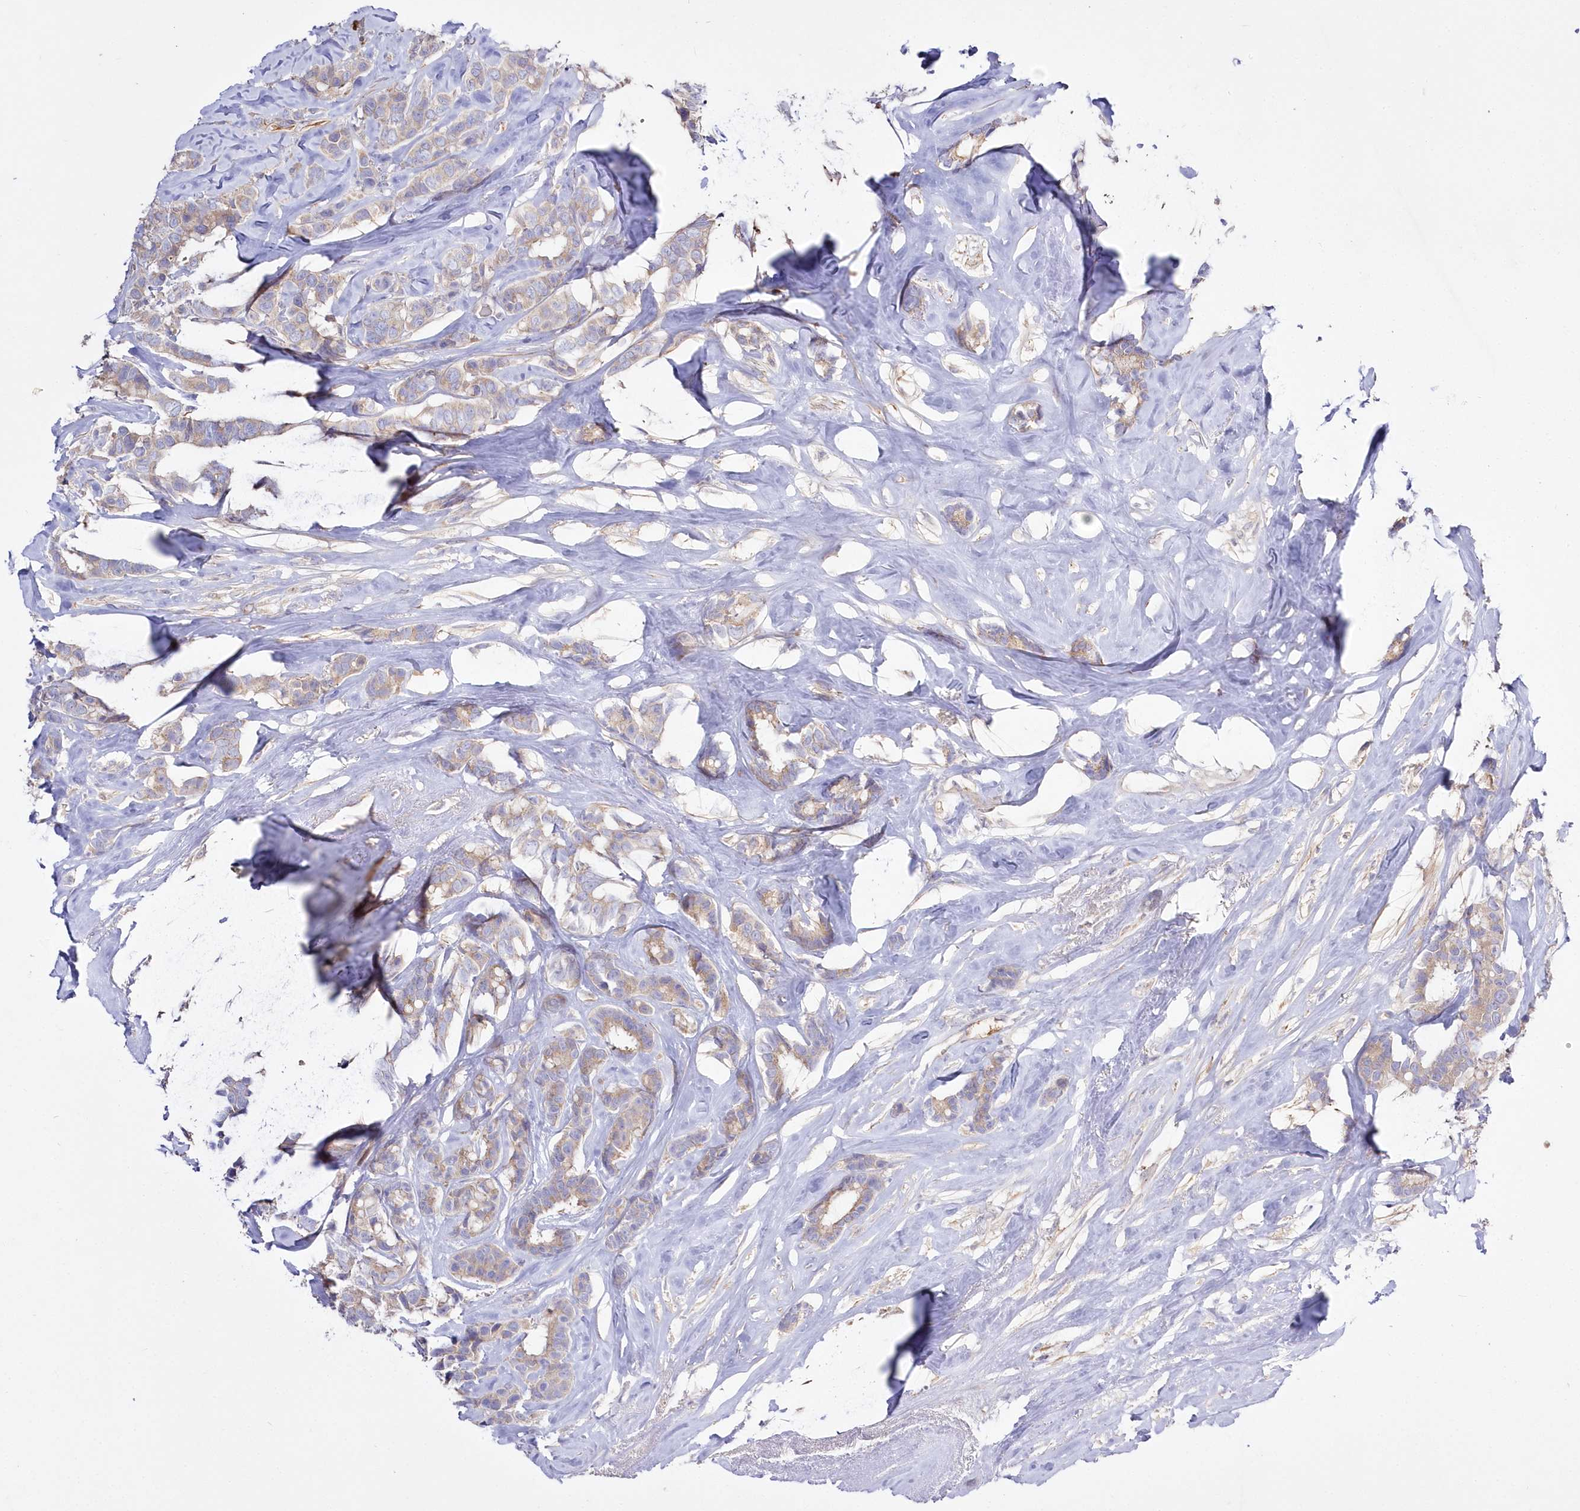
{"staining": {"intensity": "weak", "quantity": "25%-75%", "location": "cytoplasmic/membranous"}, "tissue": "breast cancer", "cell_type": "Tumor cells", "image_type": "cancer", "snomed": [{"axis": "morphology", "description": "Duct carcinoma"}, {"axis": "topography", "description": "Breast"}], "caption": "Immunohistochemistry (IHC) of human breast cancer (intraductal carcinoma) reveals low levels of weak cytoplasmic/membranous positivity in approximately 25%-75% of tumor cells. (DAB IHC, brown staining for protein, blue staining for nuclei).", "gene": "WBP1L", "patient": {"sex": "female", "age": 40}}